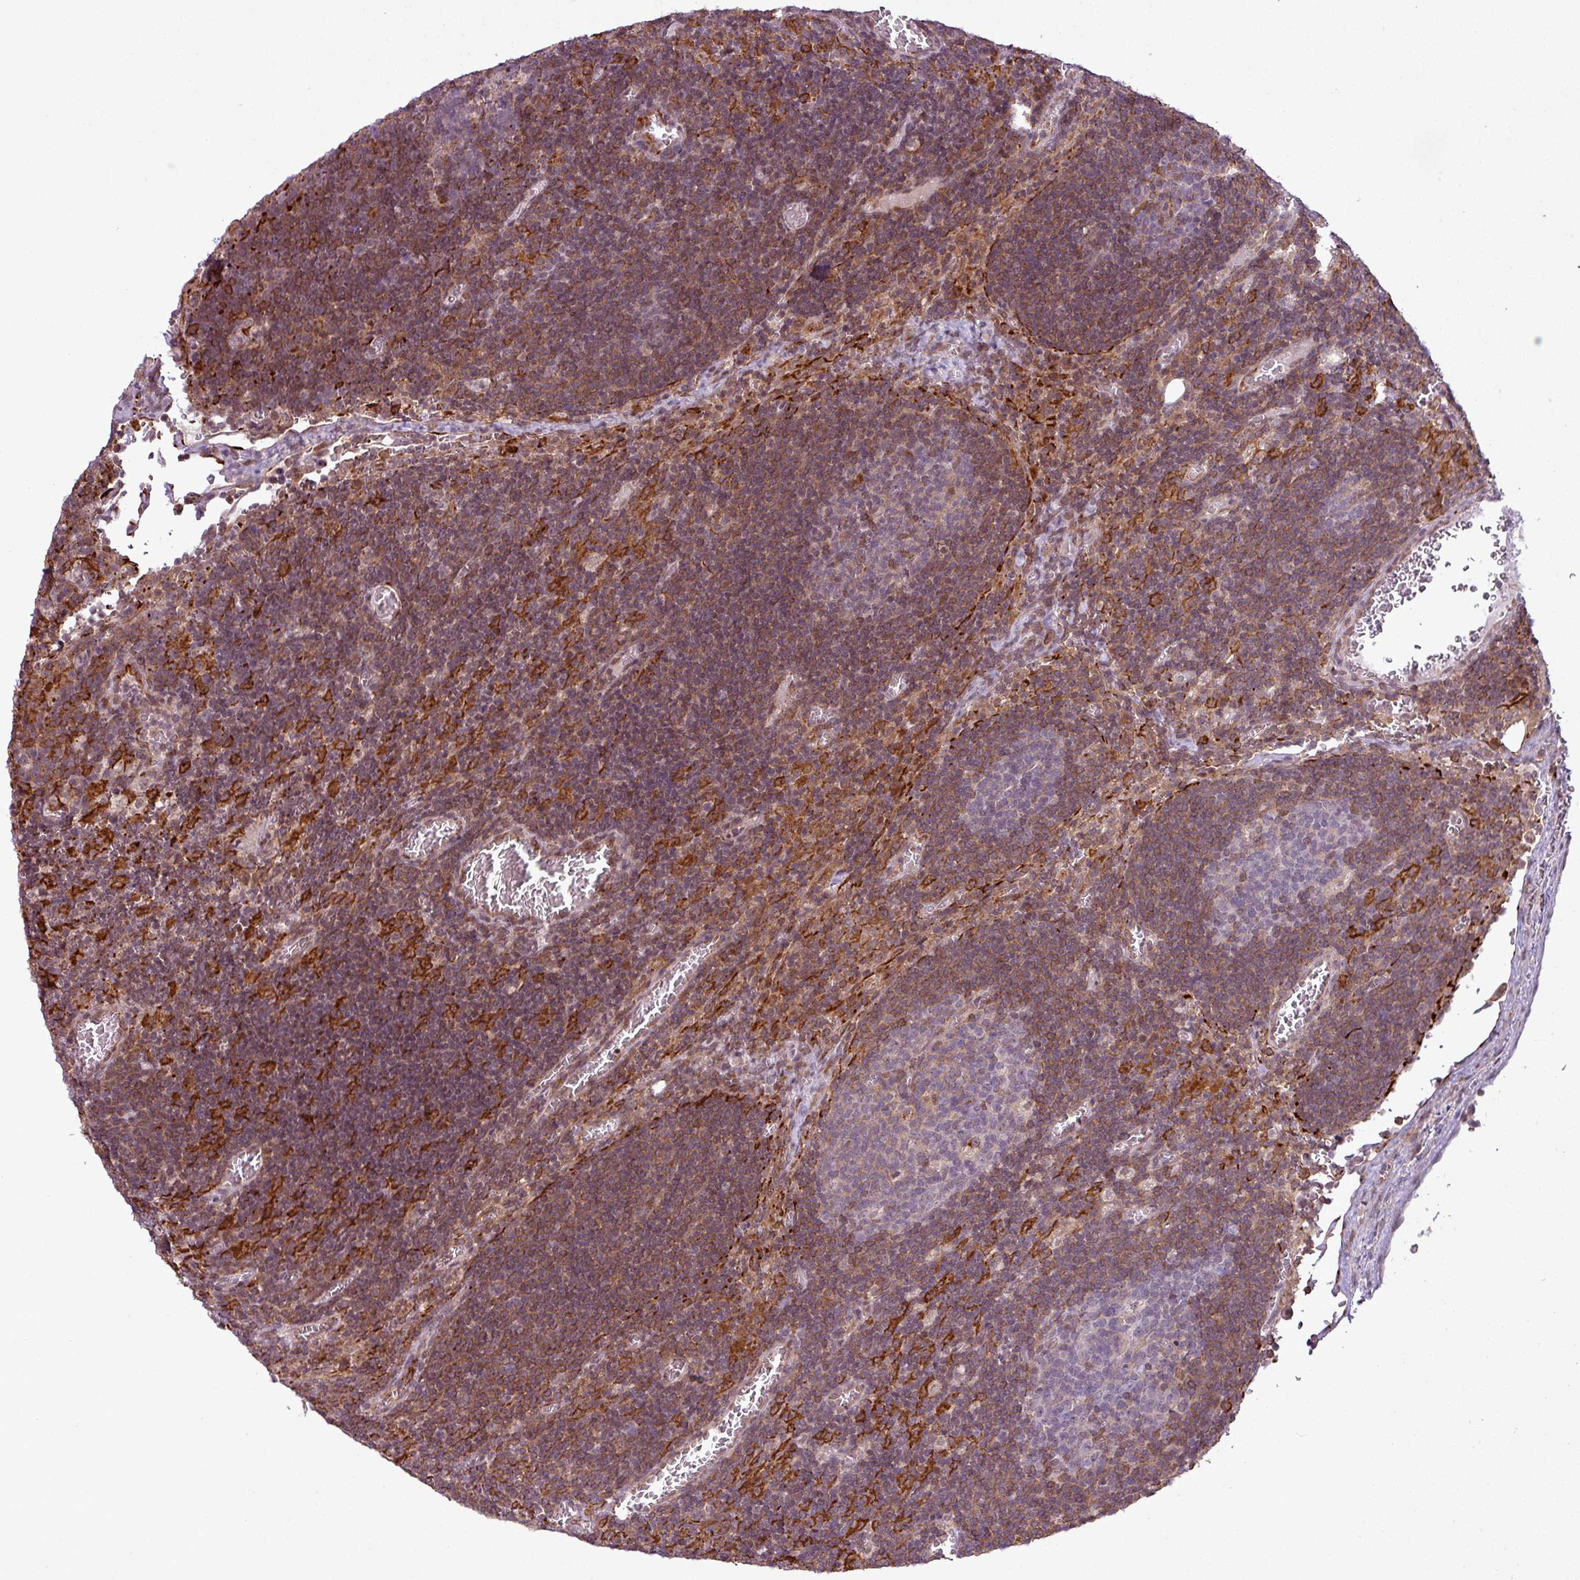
{"staining": {"intensity": "moderate", "quantity": "<25%", "location": "nuclear"}, "tissue": "lymph node", "cell_type": "Germinal center cells", "image_type": "normal", "snomed": [{"axis": "morphology", "description": "Normal tissue, NOS"}, {"axis": "topography", "description": "Lymph node"}], "caption": "Moderate nuclear expression is seen in about <25% of germinal center cells in normal lymph node. (DAB IHC, brown staining for protein, blue staining for nuclei).", "gene": "ZC2HC1C", "patient": {"sex": "male", "age": 50}}